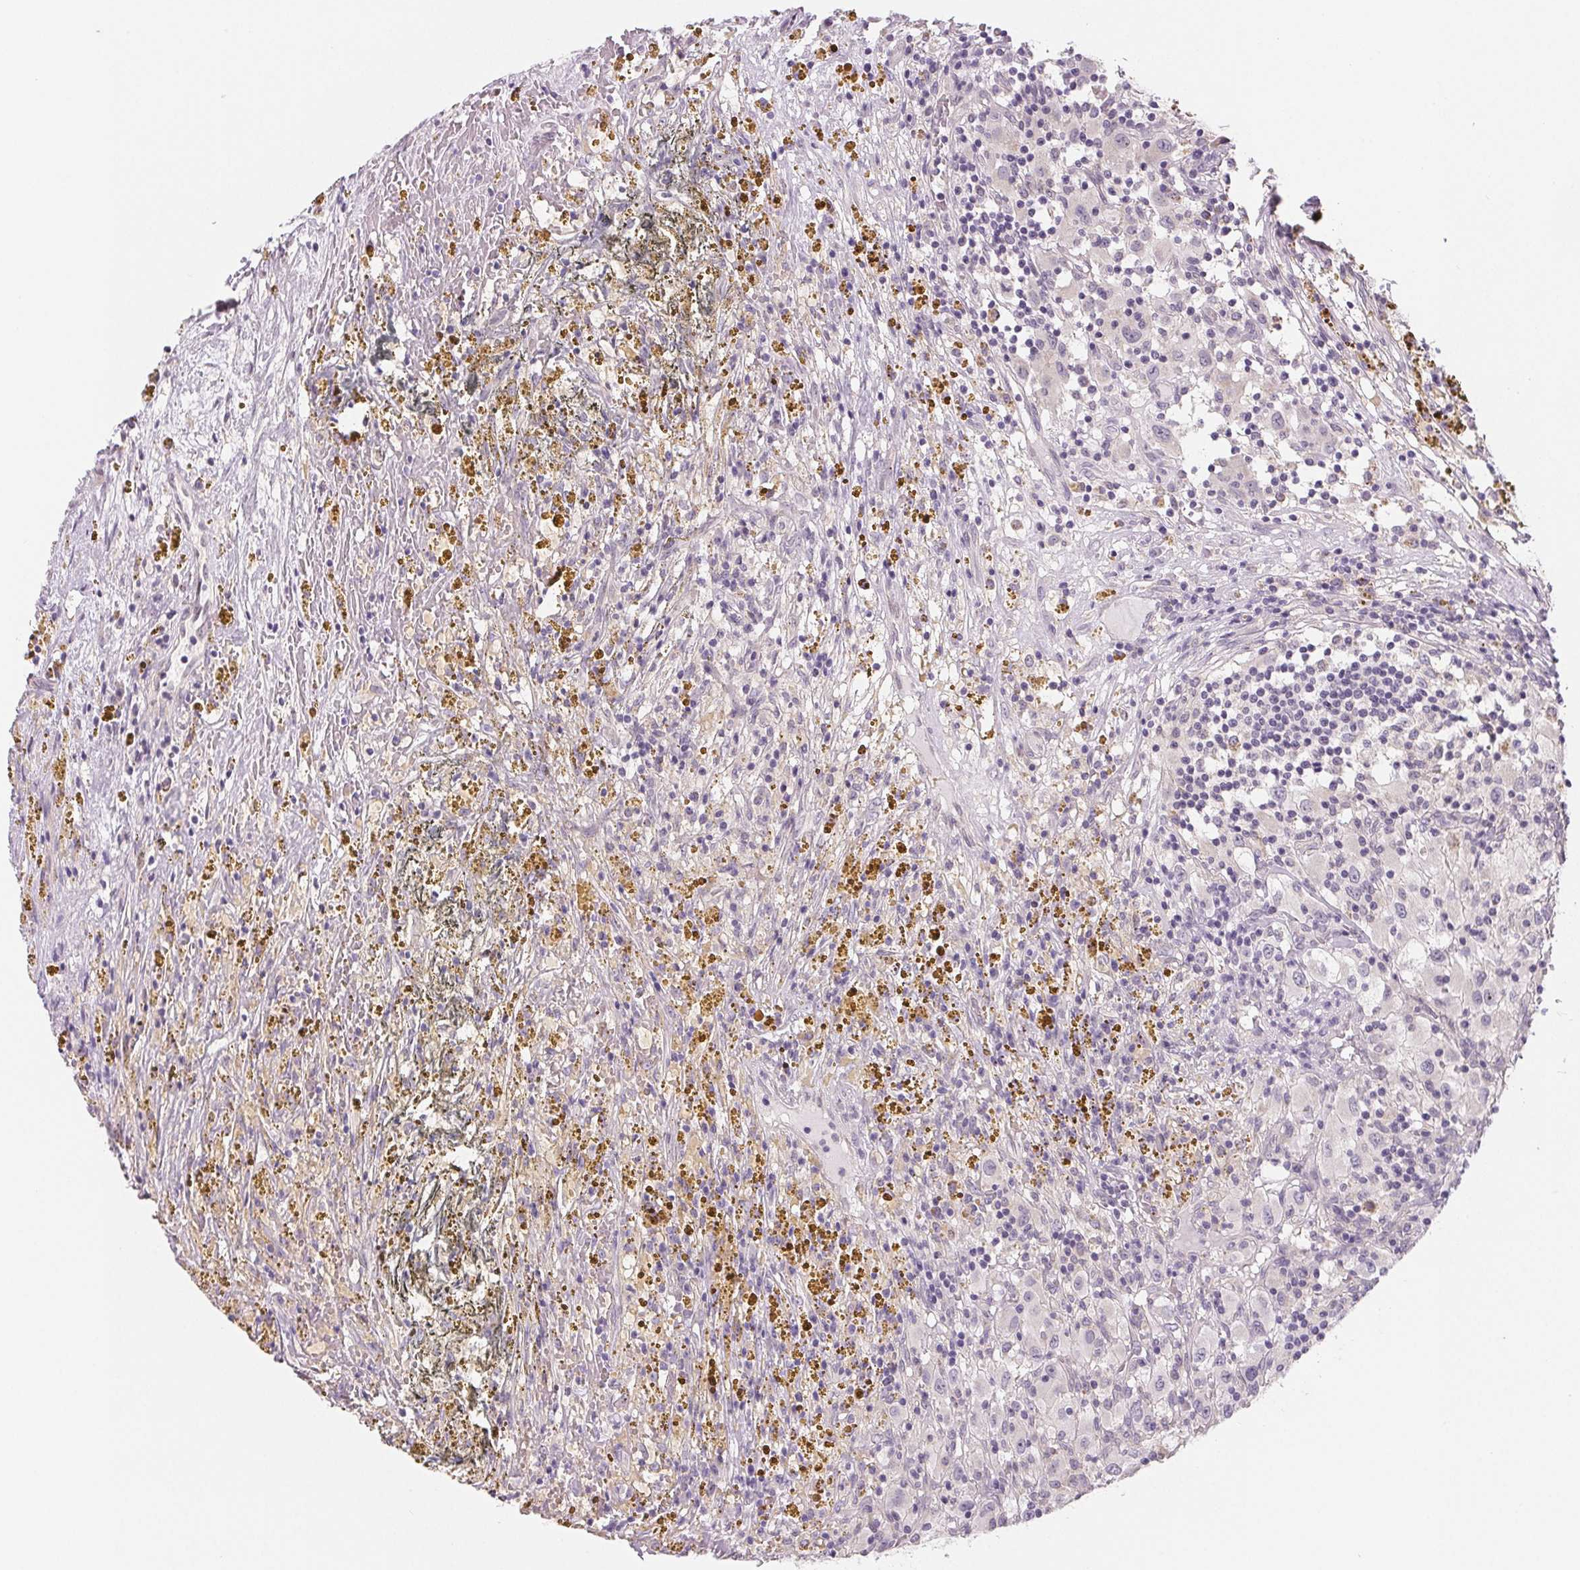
{"staining": {"intensity": "negative", "quantity": "none", "location": "none"}, "tissue": "renal cancer", "cell_type": "Tumor cells", "image_type": "cancer", "snomed": [{"axis": "morphology", "description": "Adenocarcinoma, NOS"}, {"axis": "topography", "description": "Kidney"}], "caption": "Image shows no significant protein positivity in tumor cells of renal cancer.", "gene": "CFC1", "patient": {"sex": "female", "age": 67}}